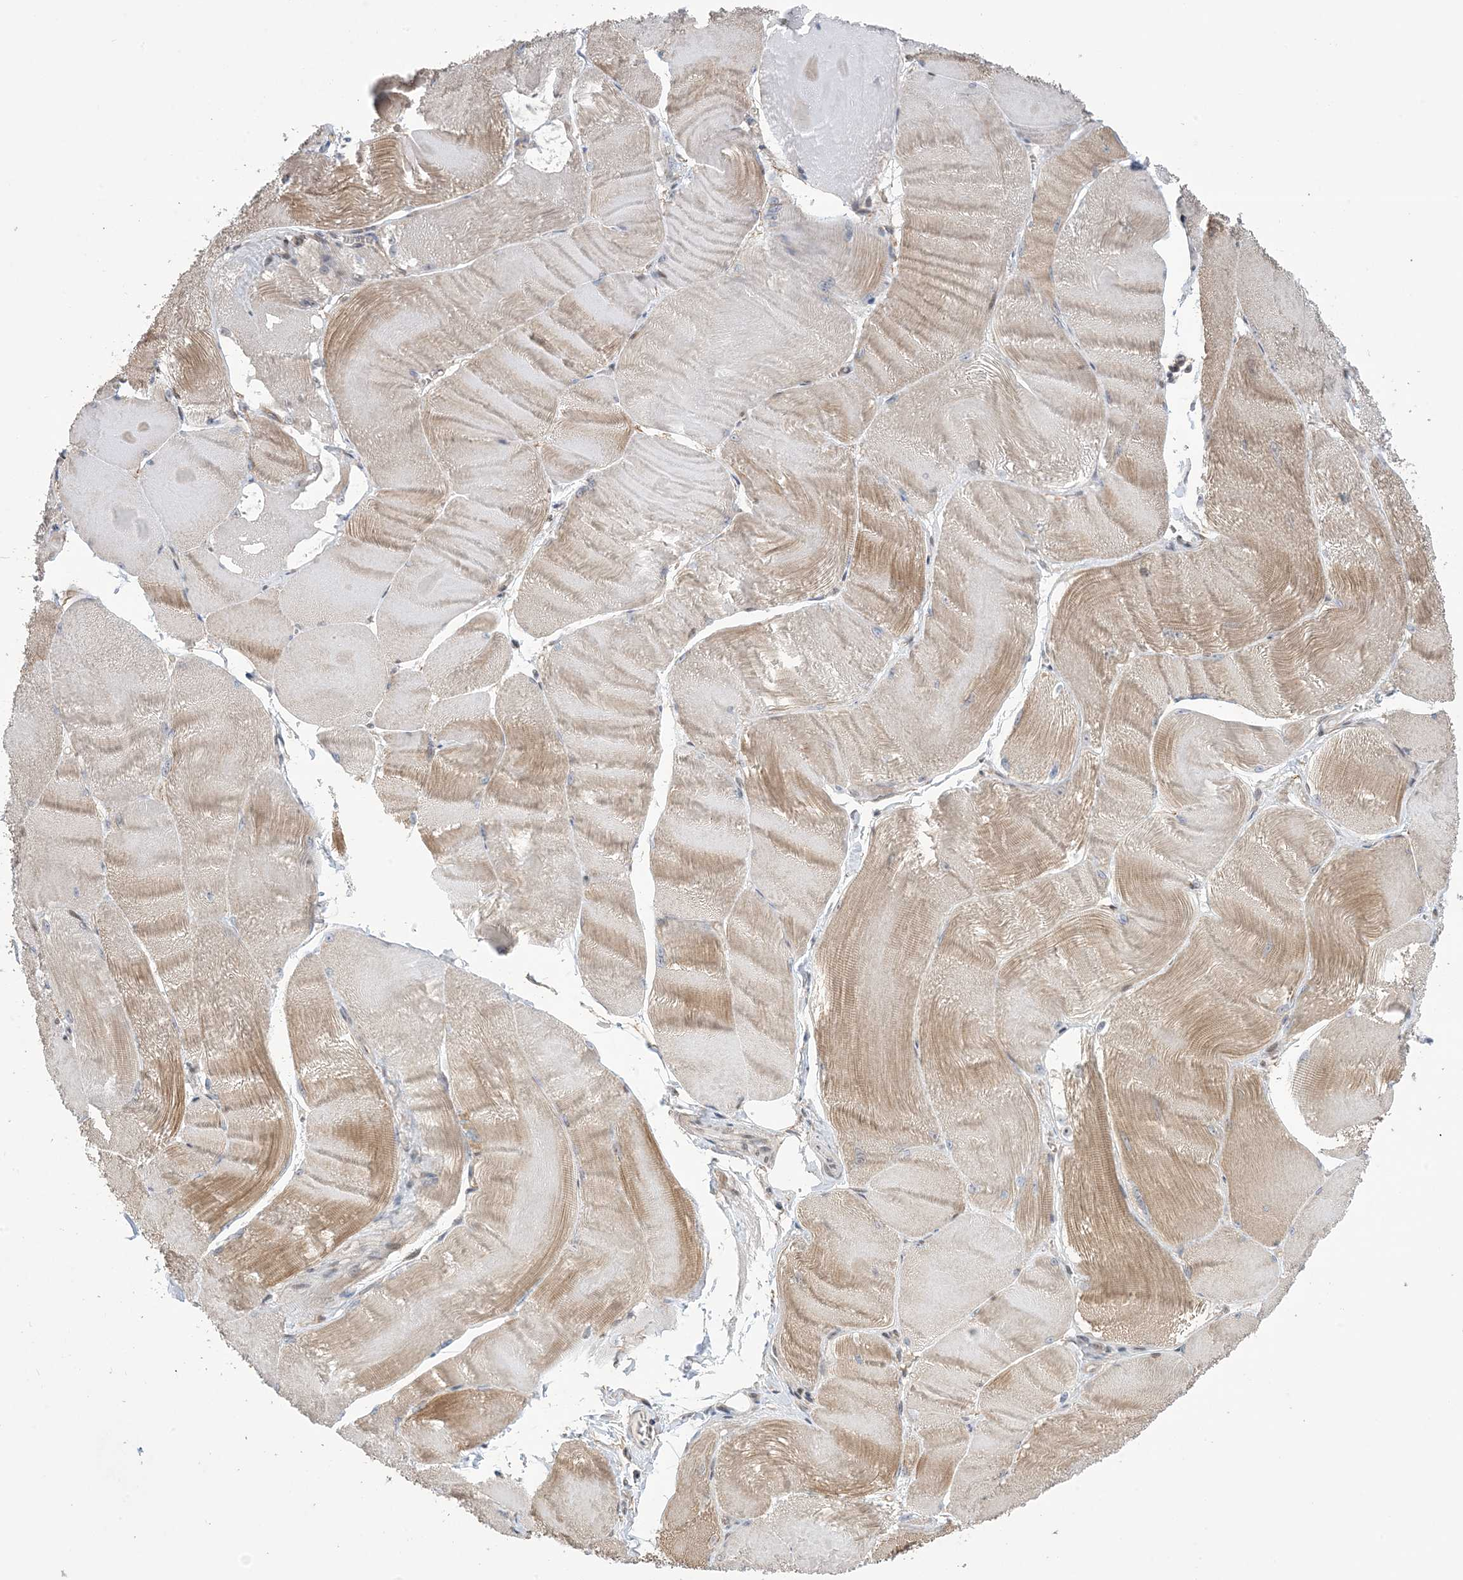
{"staining": {"intensity": "moderate", "quantity": "25%-75%", "location": "cytoplasmic/membranous"}, "tissue": "skeletal muscle", "cell_type": "Myocytes", "image_type": "normal", "snomed": [{"axis": "morphology", "description": "Normal tissue, NOS"}, {"axis": "morphology", "description": "Basal cell carcinoma"}, {"axis": "topography", "description": "Skeletal muscle"}], "caption": "Skeletal muscle stained with DAB immunohistochemistry (IHC) demonstrates medium levels of moderate cytoplasmic/membranous positivity in about 25%-75% of myocytes. (brown staining indicates protein expression, while blue staining denotes nuclei).", "gene": "ZNF8", "patient": {"sex": "female", "age": 64}}